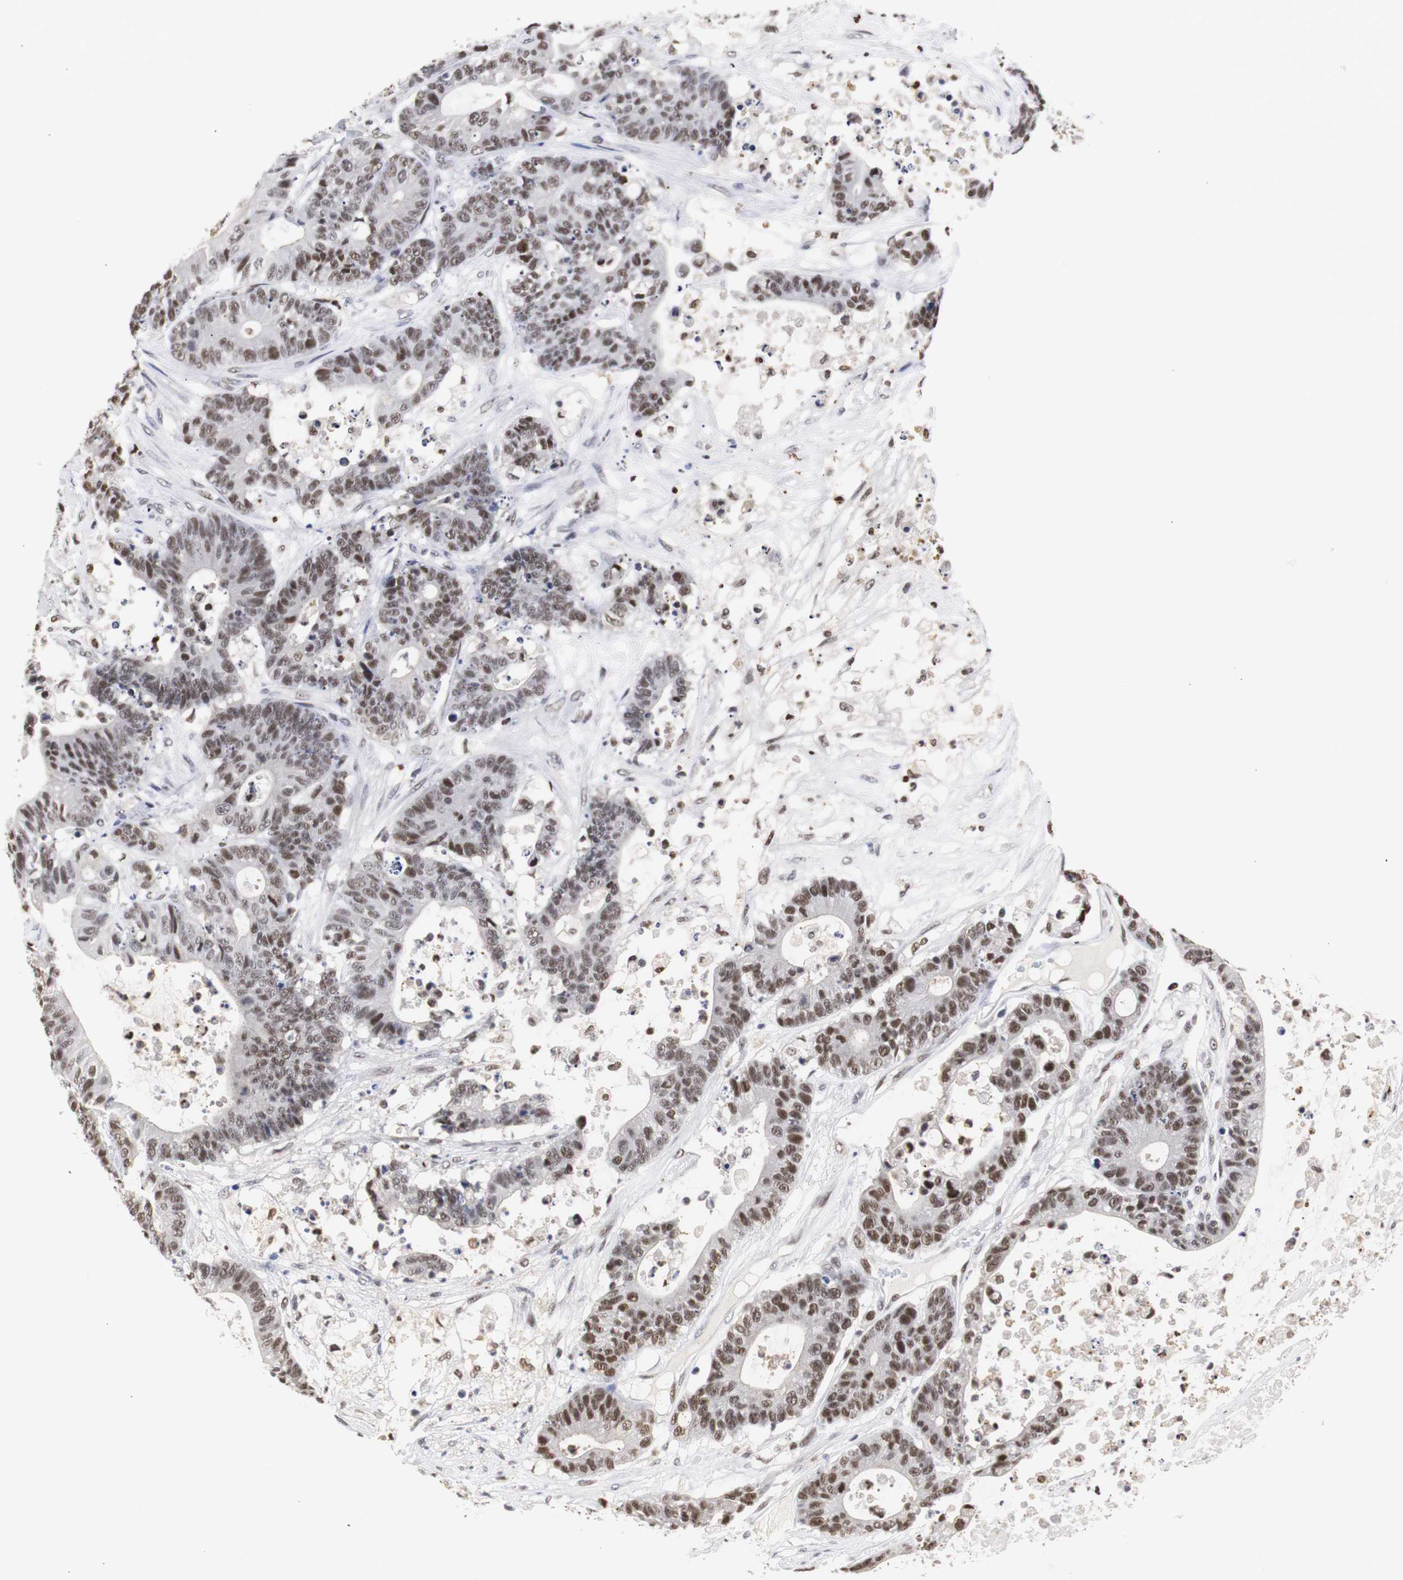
{"staining": {"intensity": "moderate", "quantity": "25%-75%", "location": "nuclear"}, "tissue": "colorectal cancer", "cell_type": "Tumor cells", "image_type": "cancer", "snomed": [{"axis": "morphology", "description": "Adenocarcinoma, NOS"}, {"axis": "topography", "description": "Colon"}], "caption": "Approximately 25%-75% of tumor cells in colorectal adenocarcinoma exhibit moderate nuclear protein positivity as visualized by brown immunohistochemical staining.", "gene": "ZFC3H1", "patient": {"sex": "female", "age": 84}}